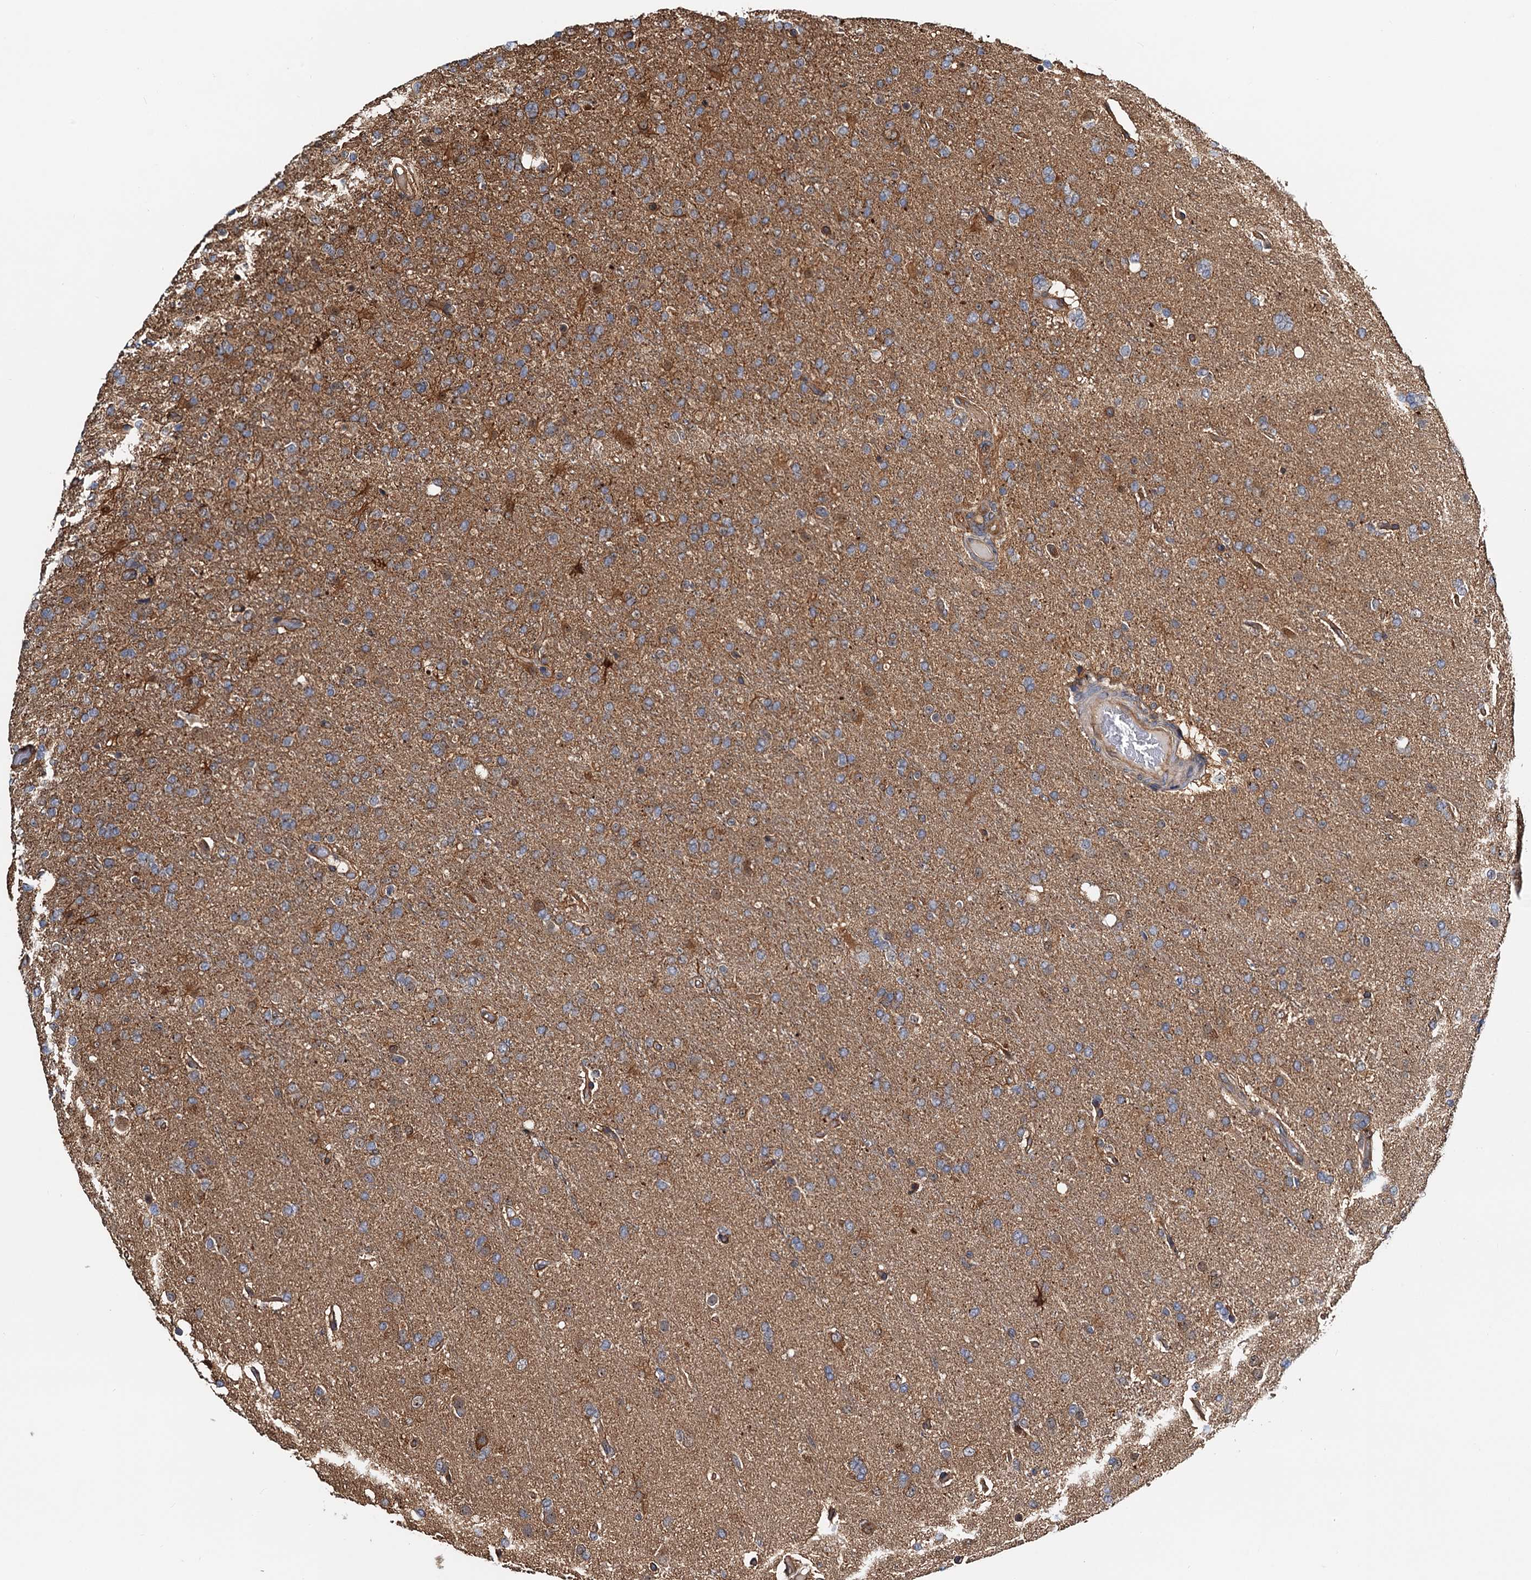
{"staining": {"intensity": "weak", "quantity": "25%-75%", "location": "cytoplasmic/membranous"}, "tissue": "glioma", "cell_type": "Tumor cells", "image_type": "cancer", "snomed": [{"axis": "morphology", "description": "Glioma, malignant, High grade"}, {"axis": "topography", "description": "Brain"}], "caption": "Immunohistochemical staining of high-grade glioma (malignant) displays weak cytoplasmic/membranous protein expression in approximately 25%-75% of tumor cells. (Brightfield microscopy of DAB IHC at high magnification).", "gene": "USP6NL", "patient": {"sex": "female", "age": 74}}